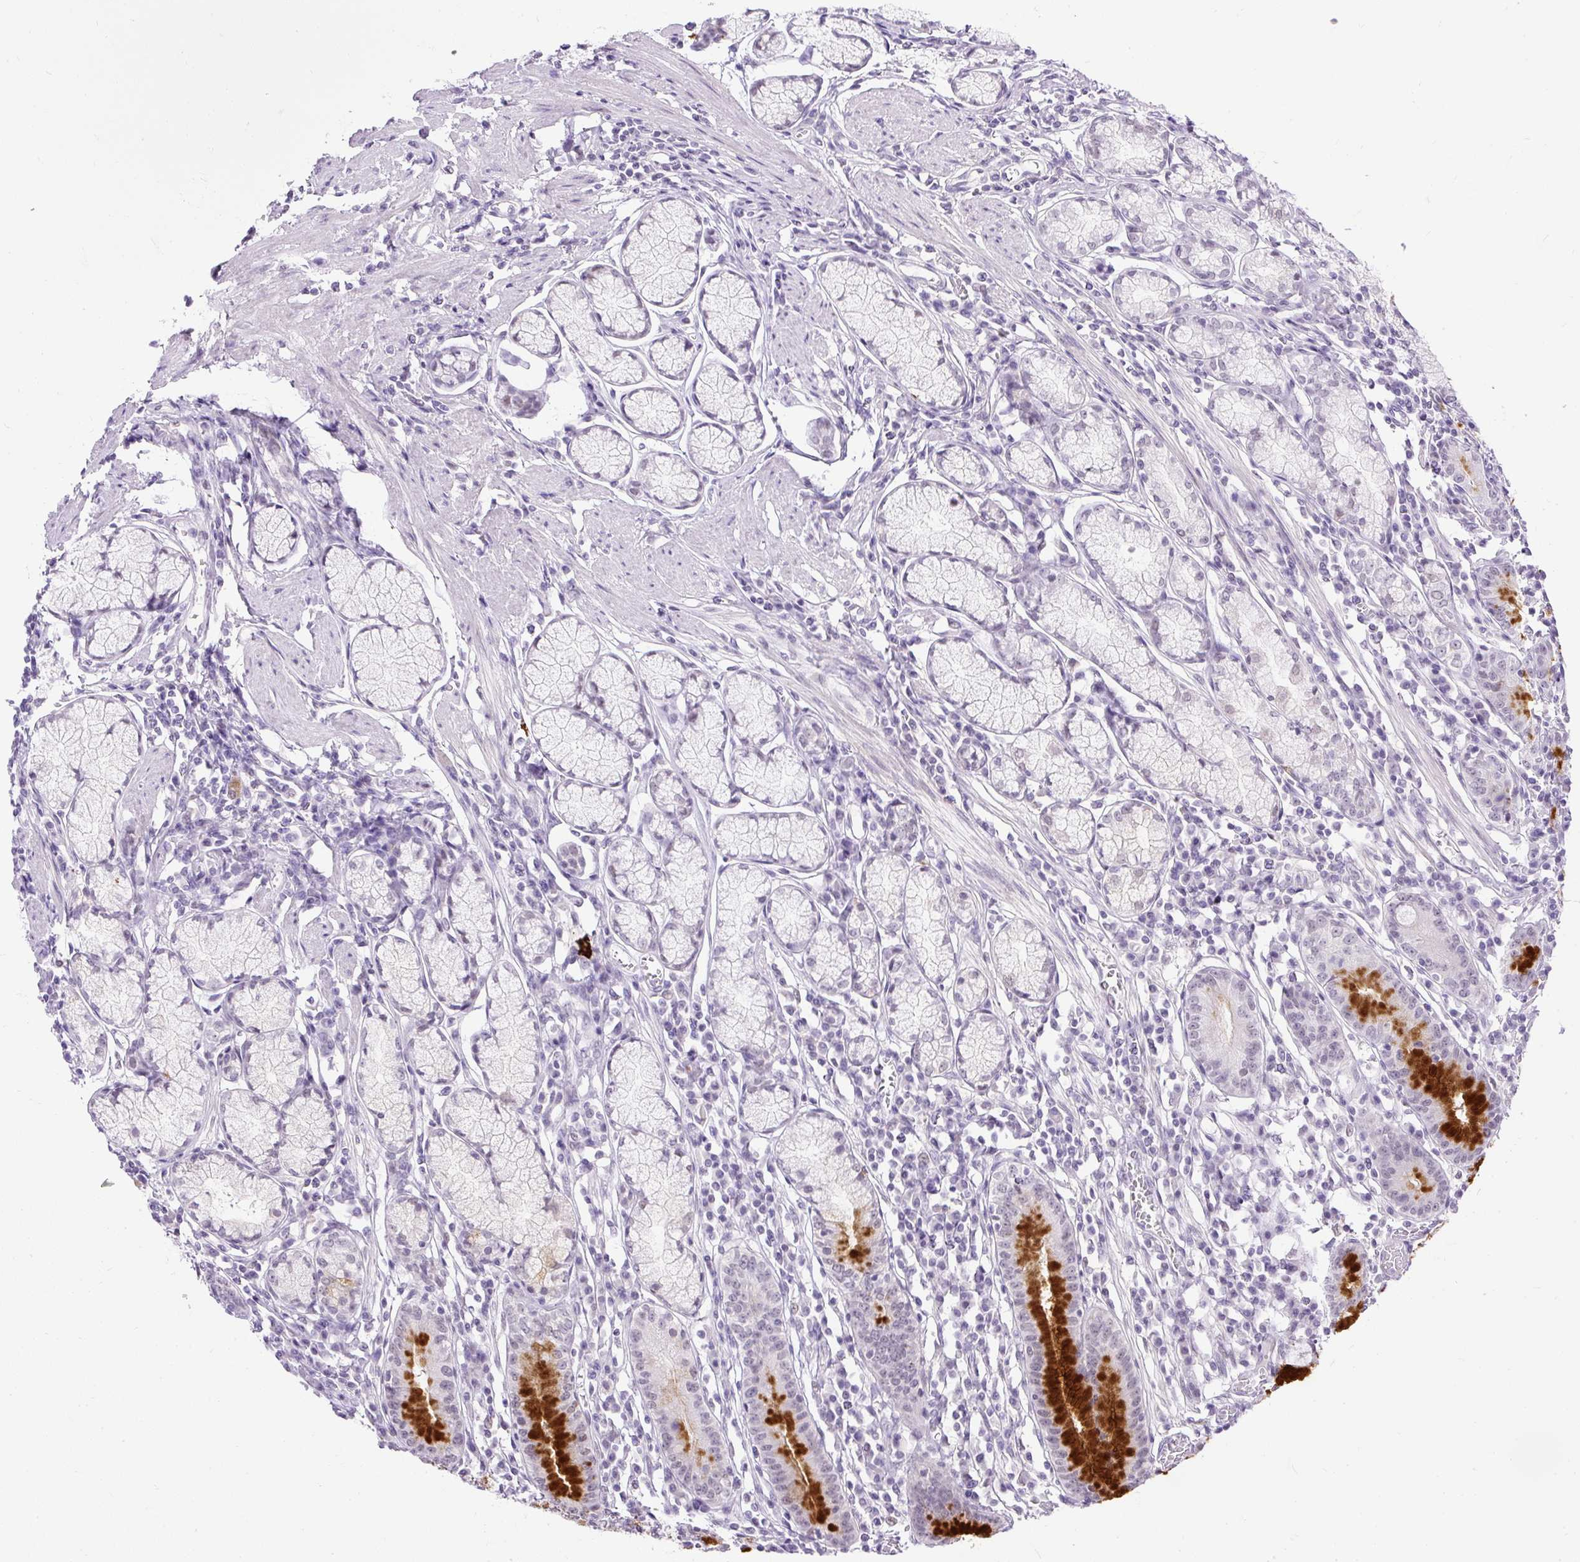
{"staining": {"intensity": "strong", "quantity": "<25%", "location": "cytoplasmic/membranous"}, "tissue": "stomach", "cell_type": "Glandular cells", "image_type": "normal", "snomed": [{"axis": "morphology", "description": "Normal tissue, NOS"}, {"axis": "topography", "description": "Stomach"}], "caption": "Immunohistochemistry (IHC) photomicrograph of benign human stomach stained for a protein (brown), which displays medium levels of strong cytoplasmic/membranous staining in approximately <25% of glandular cells.", "gene": "WNT10B", "patient": {"sex": "male", "age": 55}}